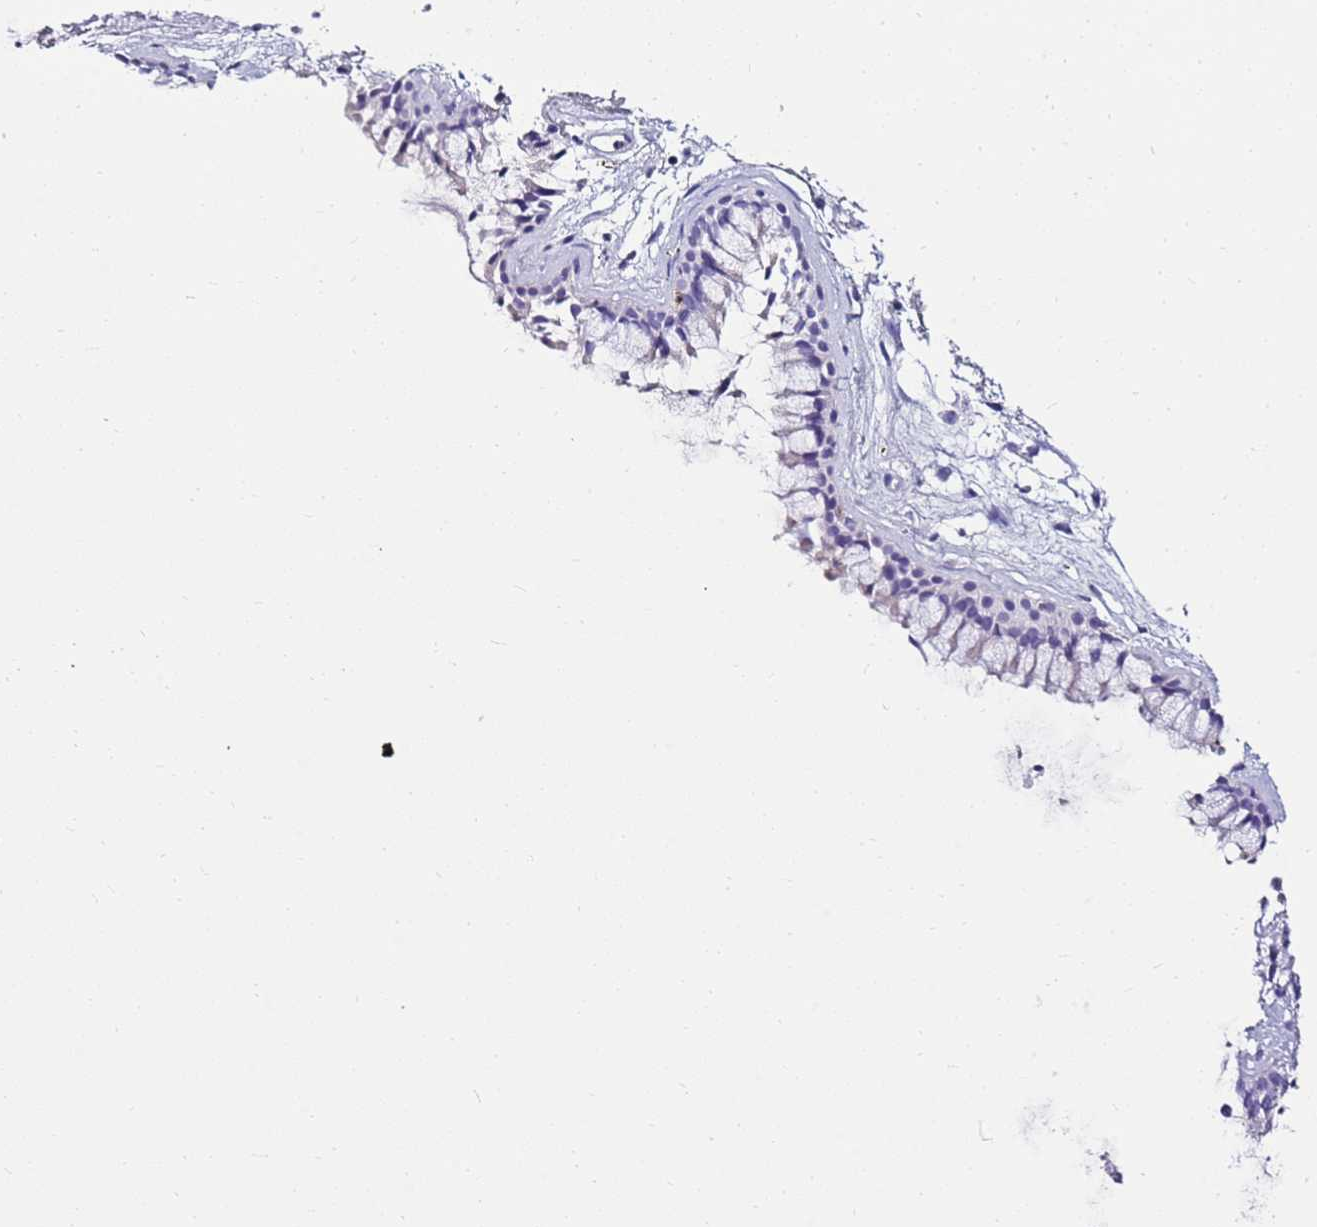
{"staining": {"intensity": "negative", "quantity": "none", "location": "none"}, "tissue": "nasopharynx", "cell_type": "Respiratory epithelial cells", "image_type": "normal", "snomed": [{"axis": "morphology", "description": "Normal tissue, NOS"}, {"axis": "topography", "description": "Nasopharynx"}], "caption": "A photomicrograph of human nasopharynx is negative for staining in respiratory epithelial cells. The staining is performed using DAB (3,3'-diaminobenzidine) brown chromogen with nuclei counter-stained in using hematoxylin.", "gene": "EVPLL", "patient": {"sex": "male", "age": 82}}